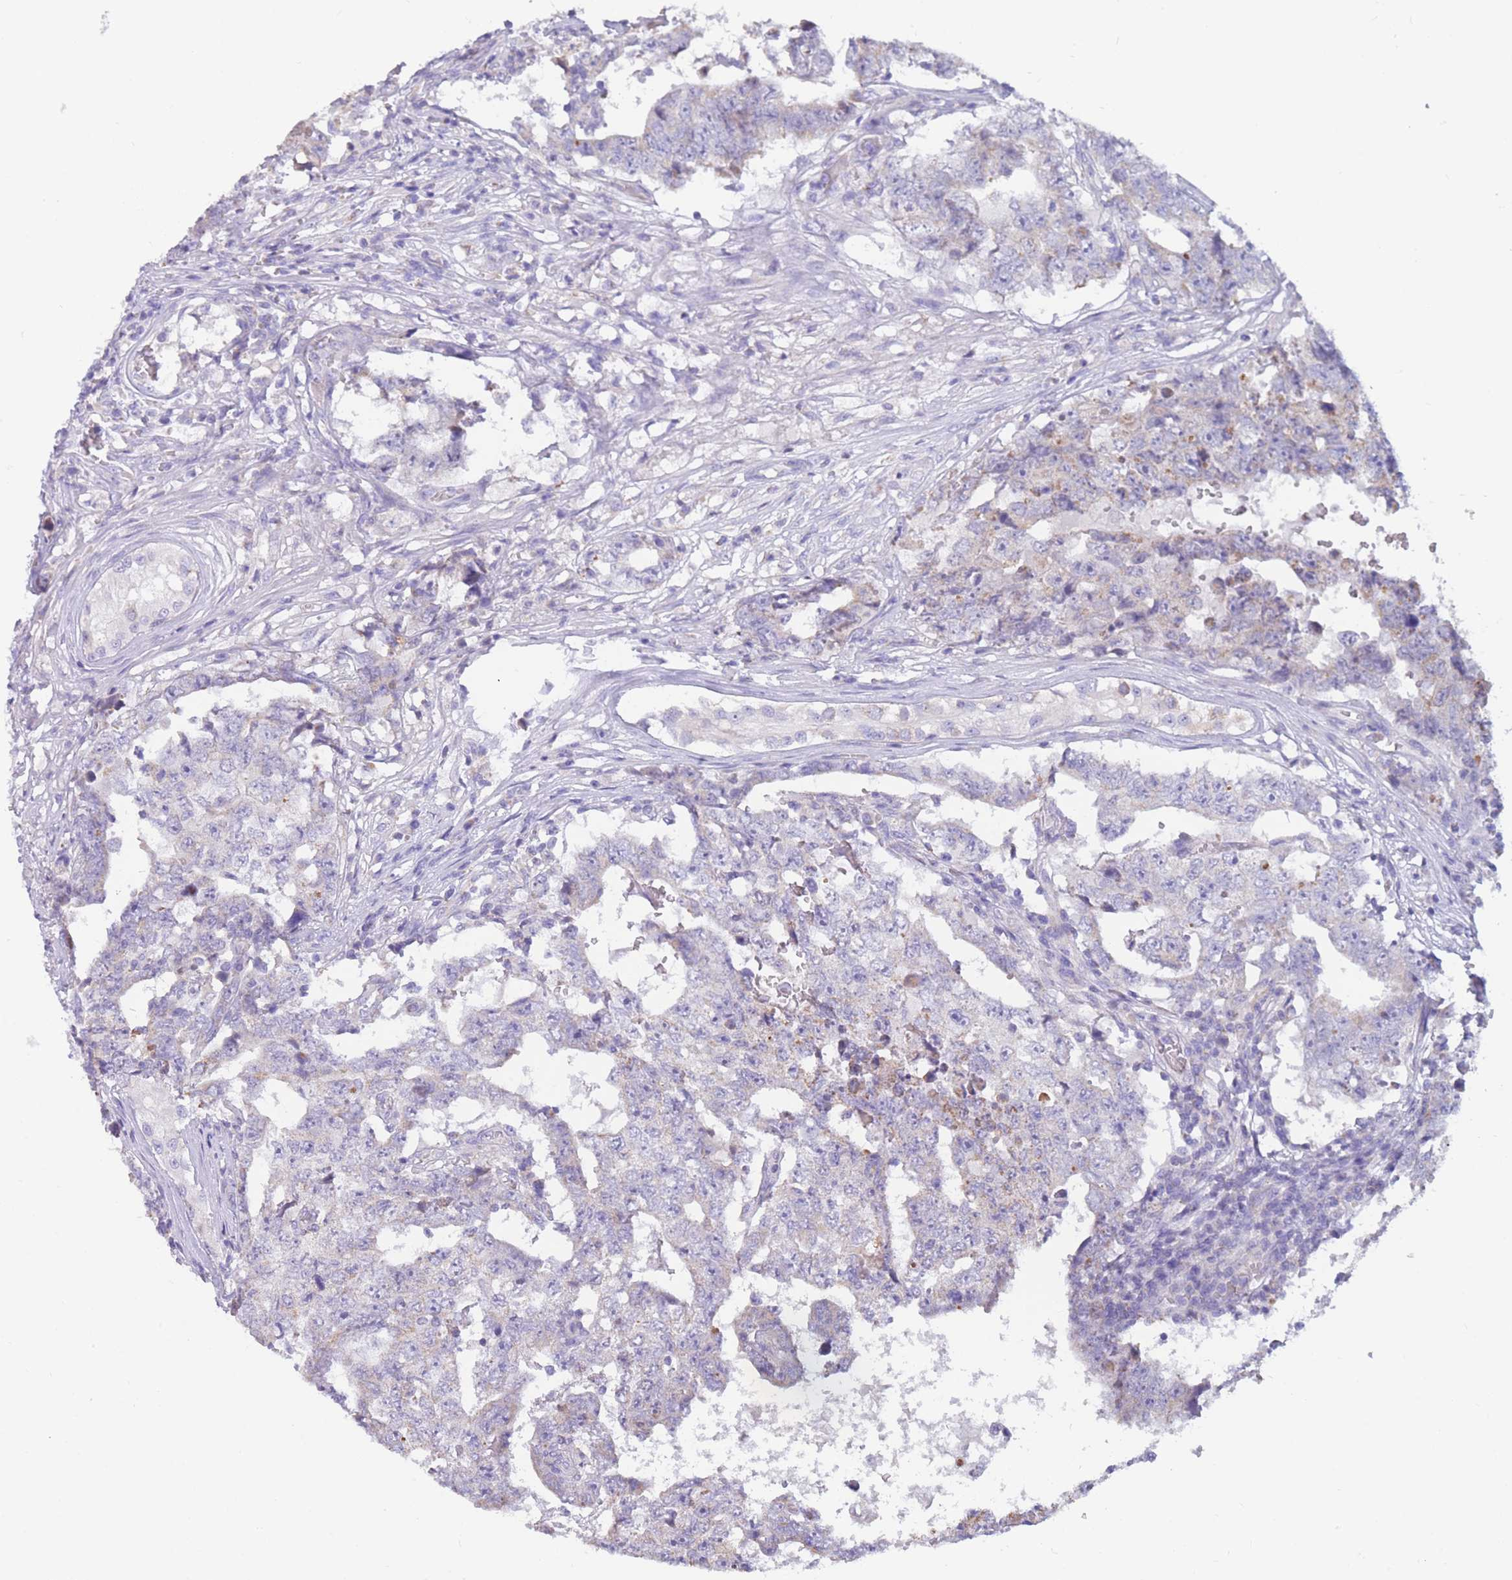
{"staining": {"intensity": "negative", "quantity": "none", "location": "none"}, "tissue": "testis cancer", "cell_type": "Tumor cells", "image_type": "cancer", "snomed": [{"axis": "morphology", "description": "Carcinoma, Embryonal, NOS"}, {"axis": "topography", "description": "Testis"}], "caption": "Image shows no protein positivity in tumor cells of testis cancer (embryonal carcinoma) tissue.", "gene": "DHRS11", "patient": {"sex": "male", "age": 25}}